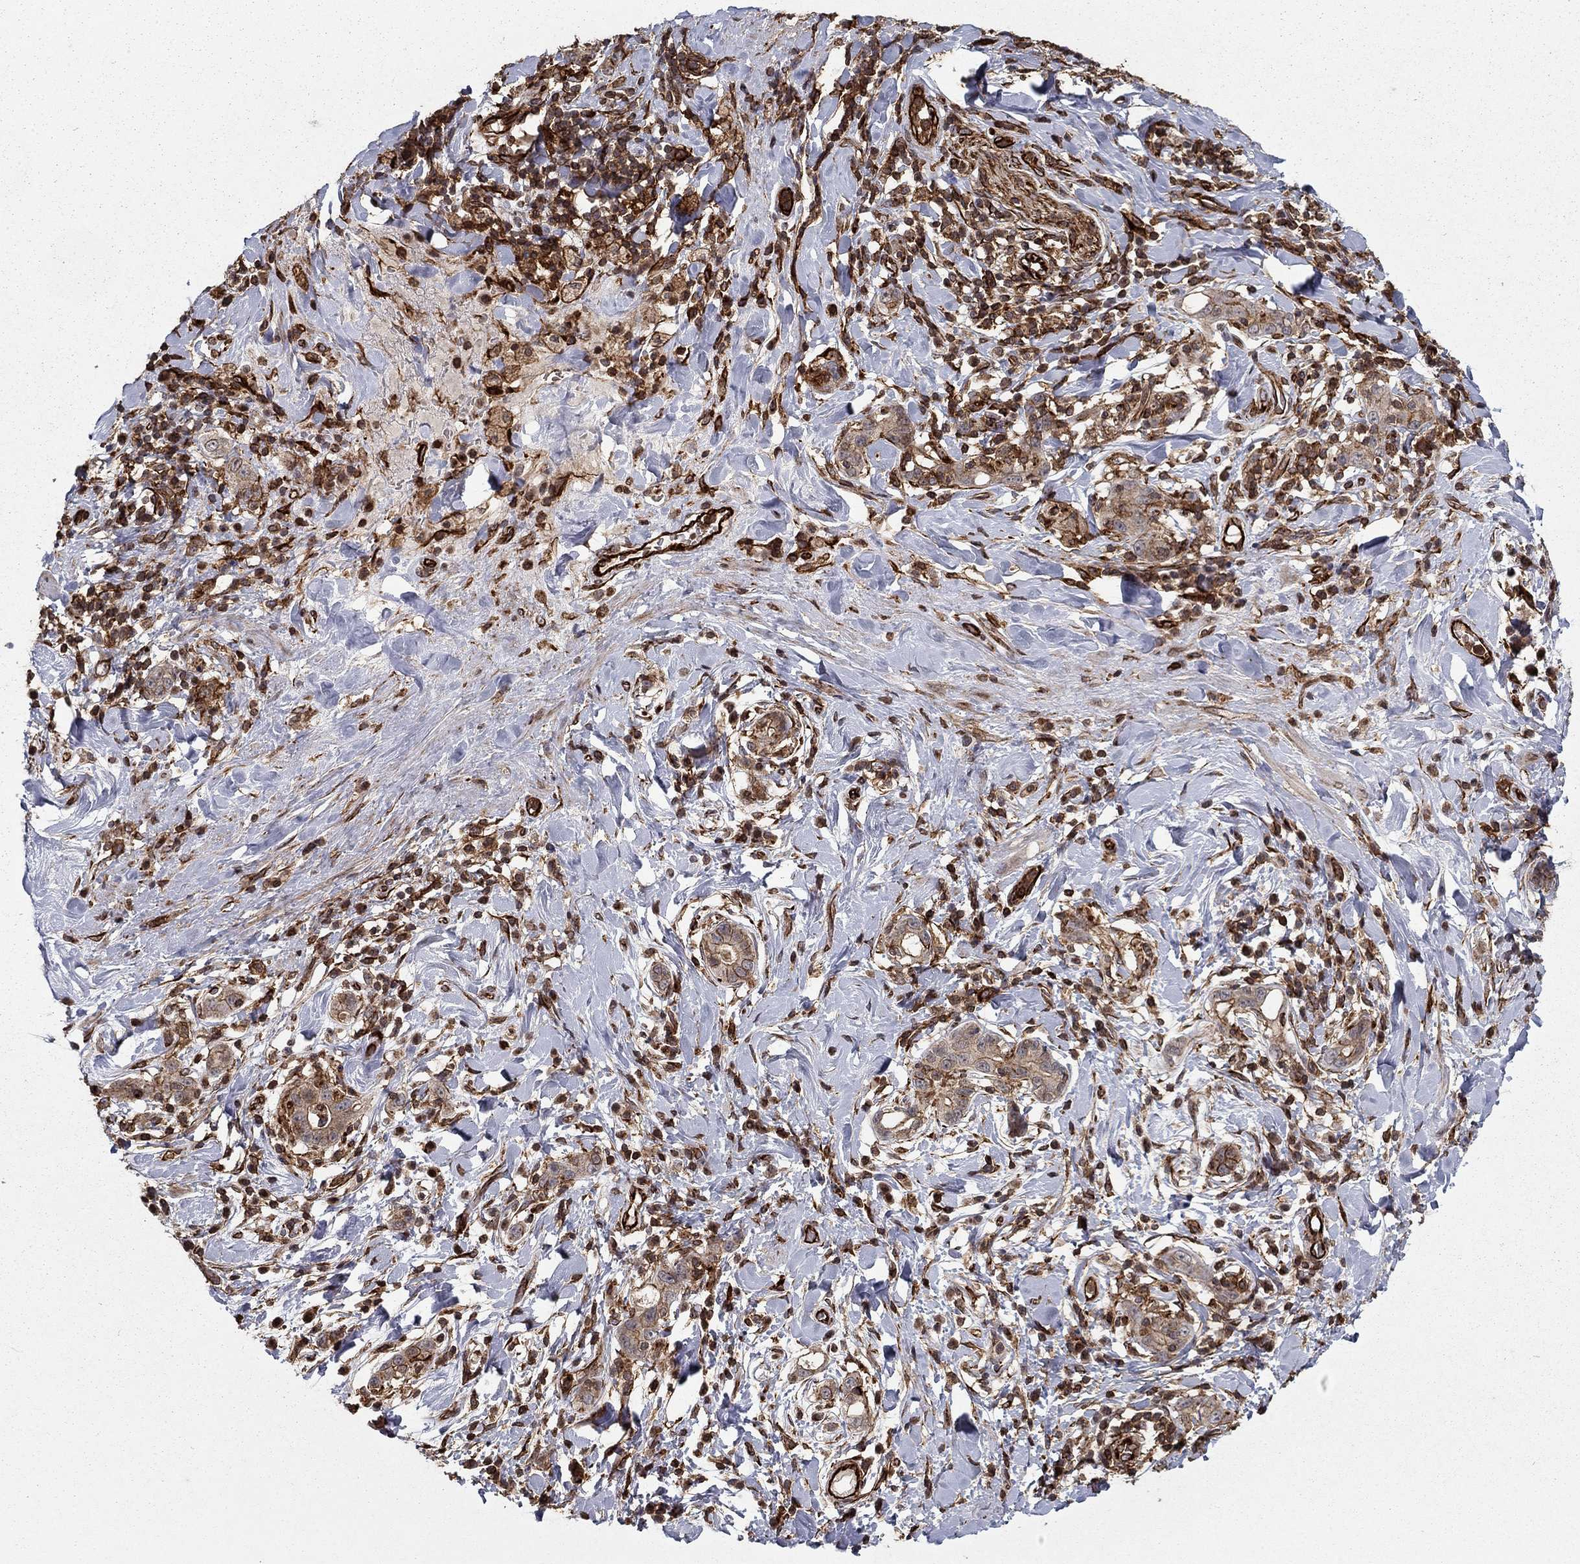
{"staining": {"intensity": "weak", "quantity": "25%-75%", "location": "cytoplasmic/membranous"}, "tissue": "stomach cancer", "cell_type": "Tumor cells", "image_type": "cancer", "snomed": [{"axis": "morphology", "description": "Adenocarcinoma, NOS"}, {"axis": "topography", "description": "Stomach"}], "caption": "IHC staining of adenocarcinoma (stomach), which displays low levels of weak cytoplasmic/membranous expression in approximately 25%-75% of tumor cells indicating weak cytoplasmic/membranous protein staining. The staining was performed using DAB (brown) for protein detection and nuclei were counterstained in hematoxylin (blue).", "gene": "ADM", "patient": {"sex": "male", "age": 79}}